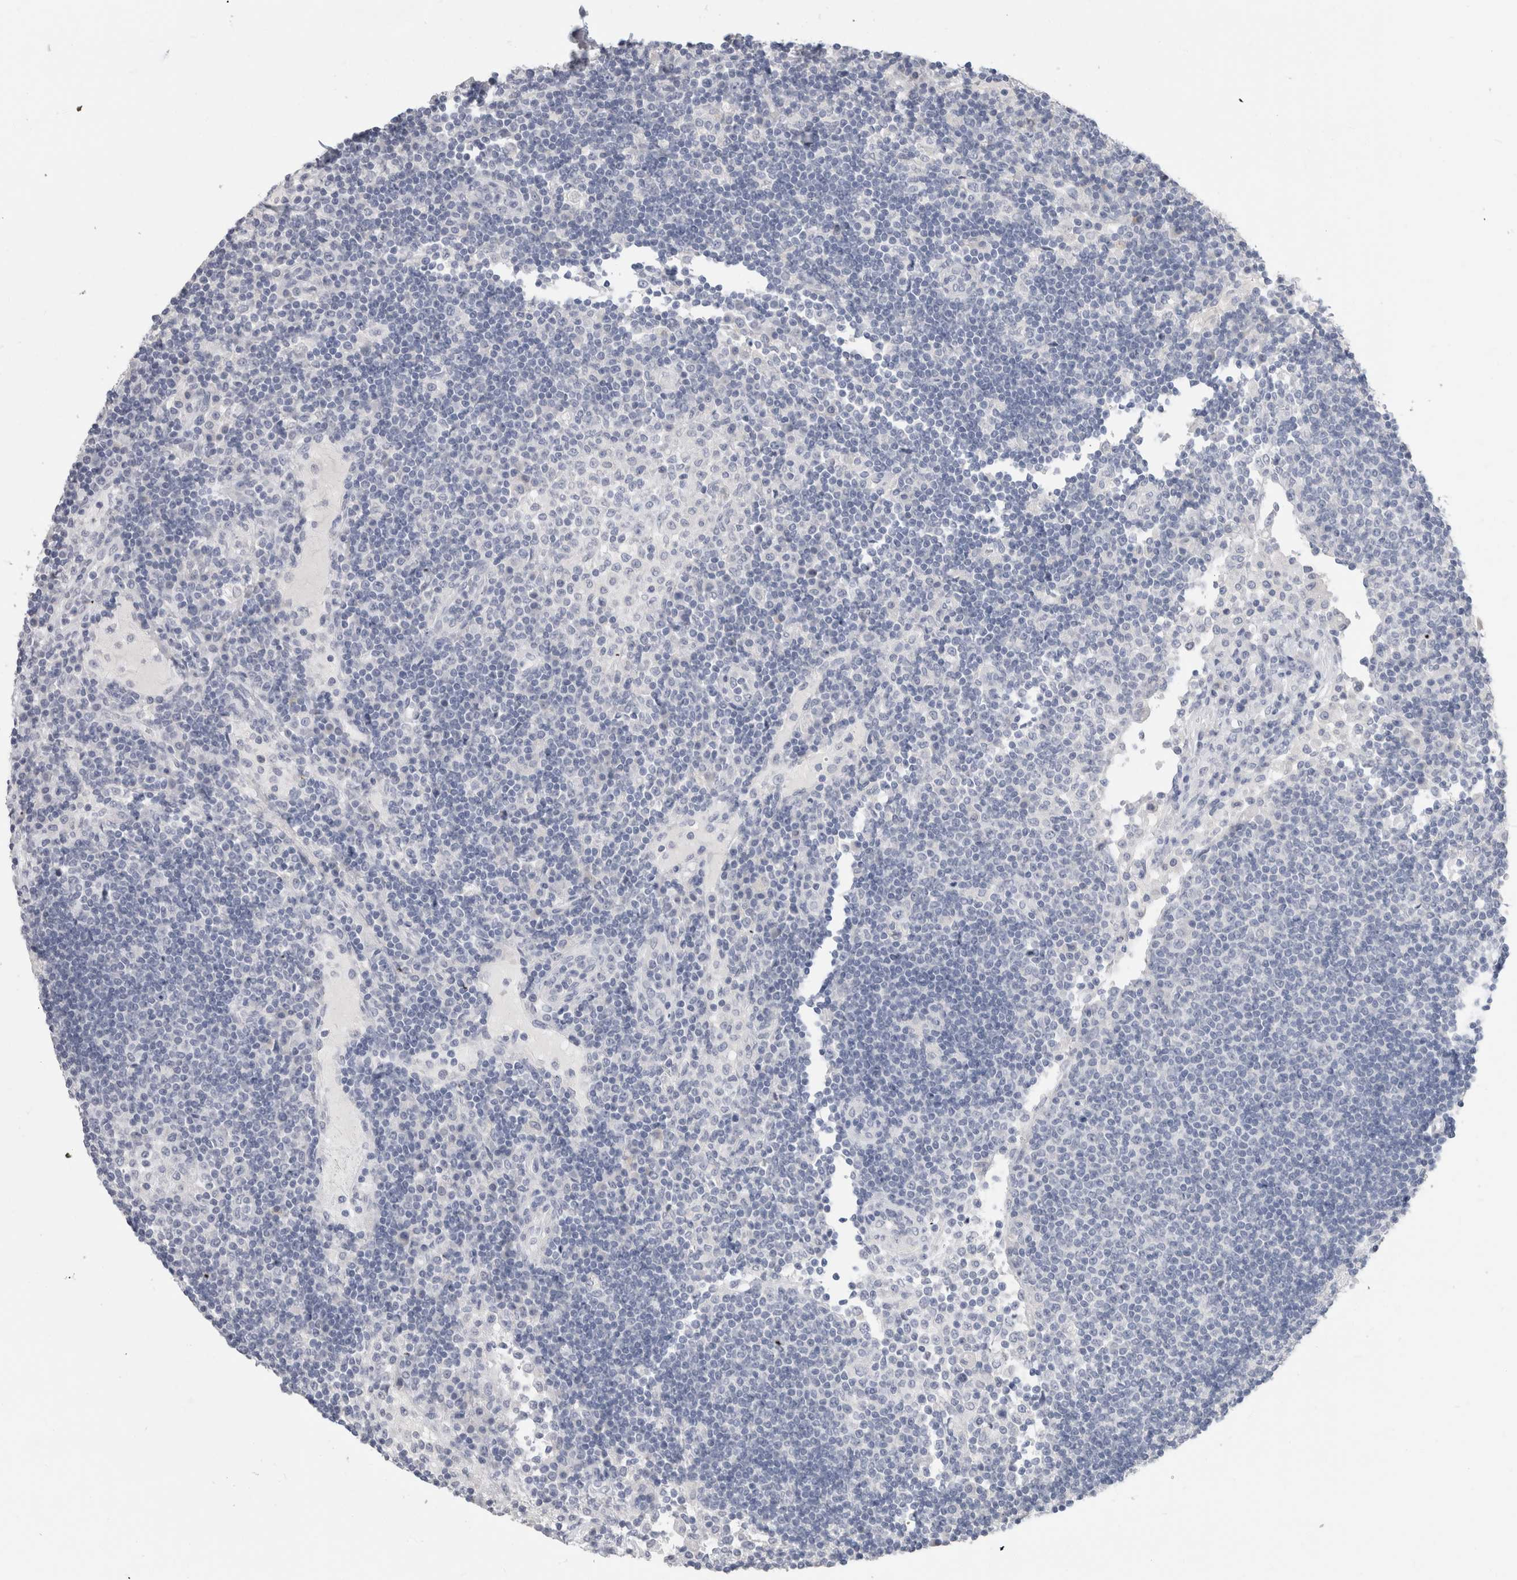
{"staining": {"intensity": "negative", "quantity": "none", "location": "none"}, "tissue": "lymph node", "cell_type": "Germinal center cells", "image_type": "normal", "snomed": [{"axis": "morphology", "description": "Normal tissue, NOS"}, {"axis": "topography", "description": "Lymph node"}], "caption": "Histopathology image shows no significant protein positivity in germinal center cells of benign lymph node.", "gene": "BCAN", "patient": {"sex": "female", "age": 53}}